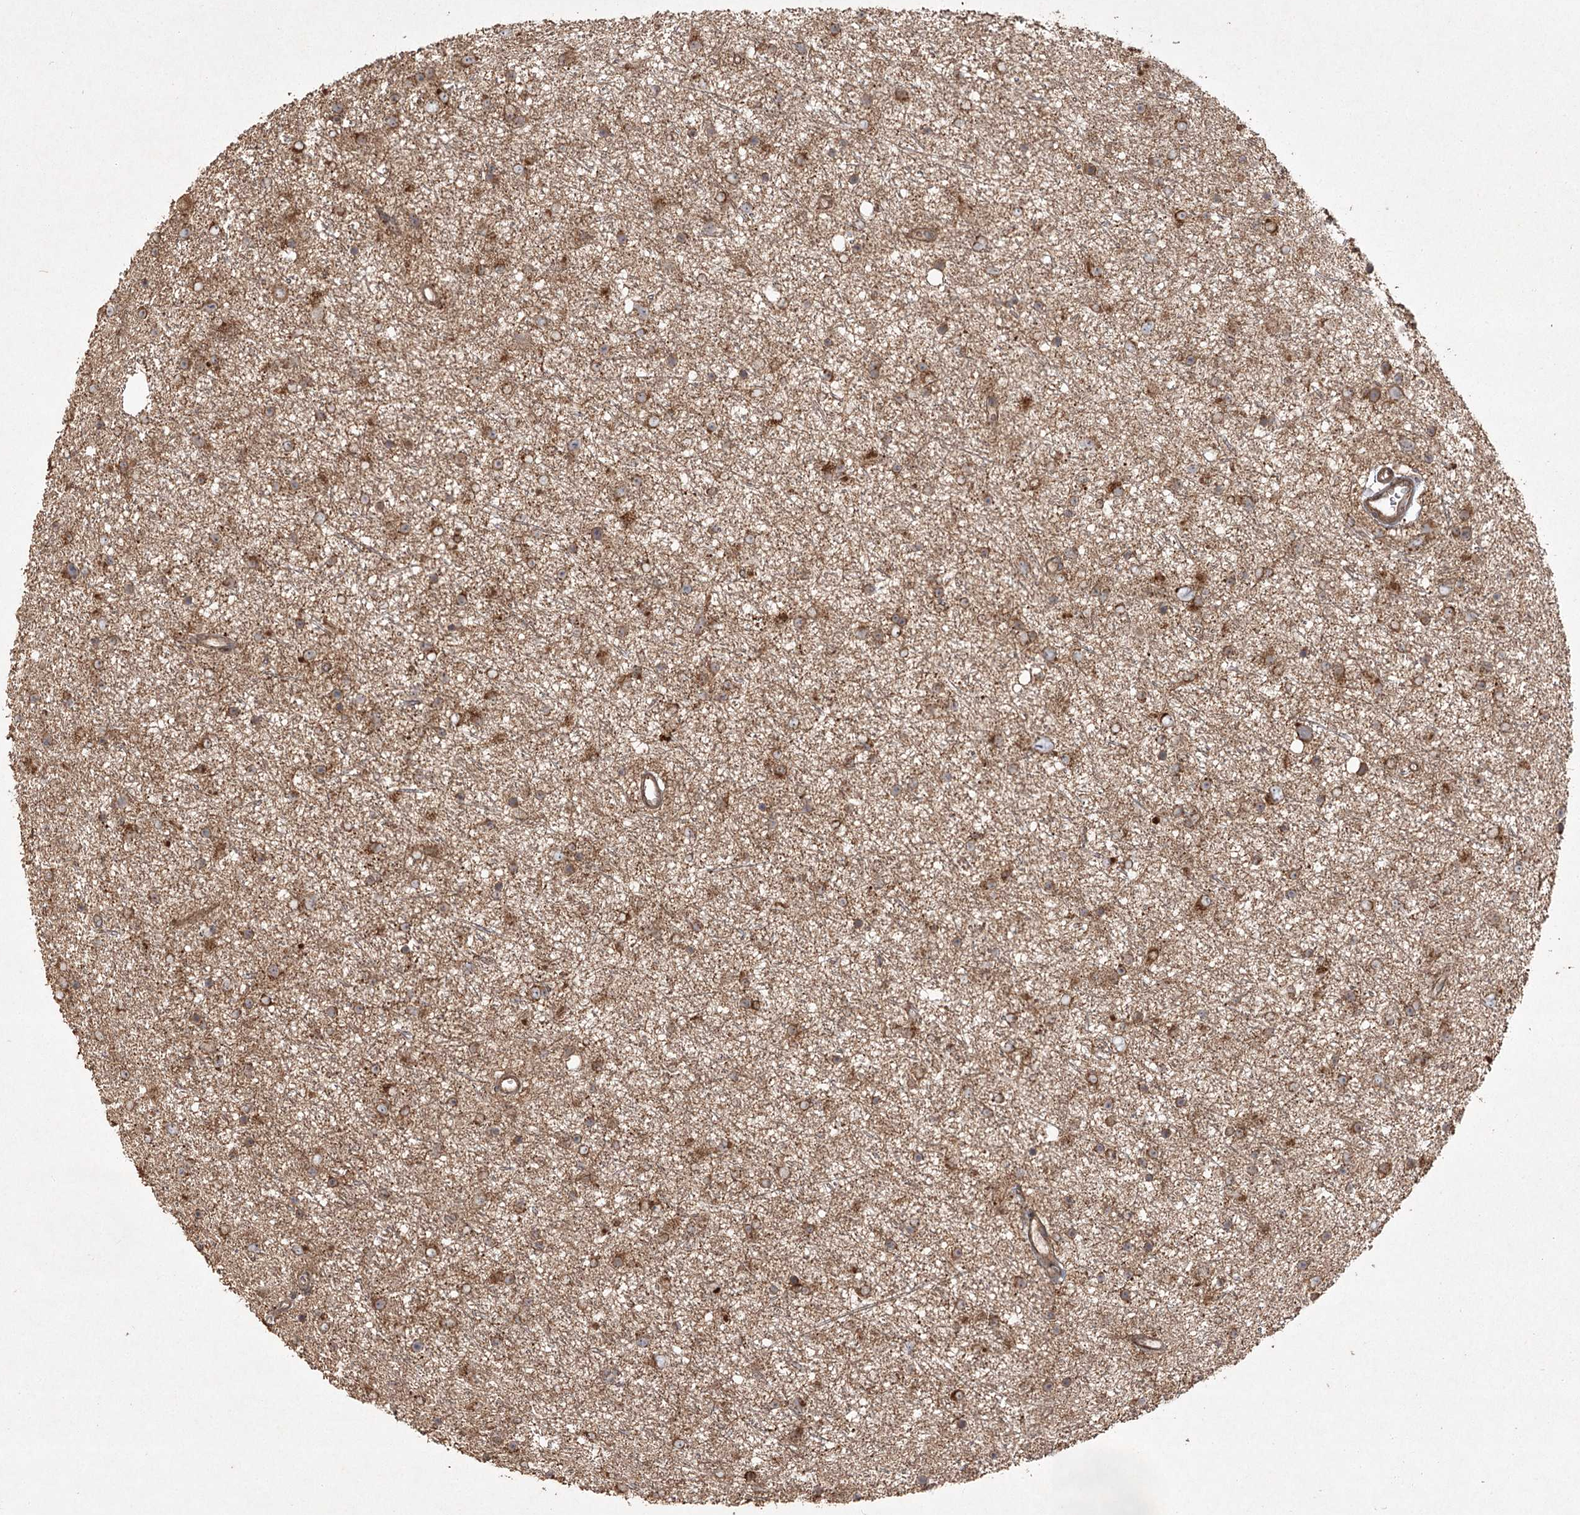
{"staining": {"intensity": "moderate", "quantity": ">75%", "location": "cytoplasmic/membranous"}, "tissue": "glioma", "cell_type": "Tumor cells", "image_type": "cancer", "snomed": [{"axis": "morphology", "description": "Glioma, malignant, Low grade"}, {"axis": "topography", "description": "Cerebral cortex"}], "caption": "High-magnification brightfield microscopy of malignant low-grade glioma stained with DAB (3,3'-diaminobenzidine) (brown) and counterstained with hematoxylin (blue). tumor cells exhibit moderate cytoplasmic/membranous staining is appreciated in about>75% of cells.", "gene": "CPLANE1", "patient": {"sex": "female", "age": 39}}